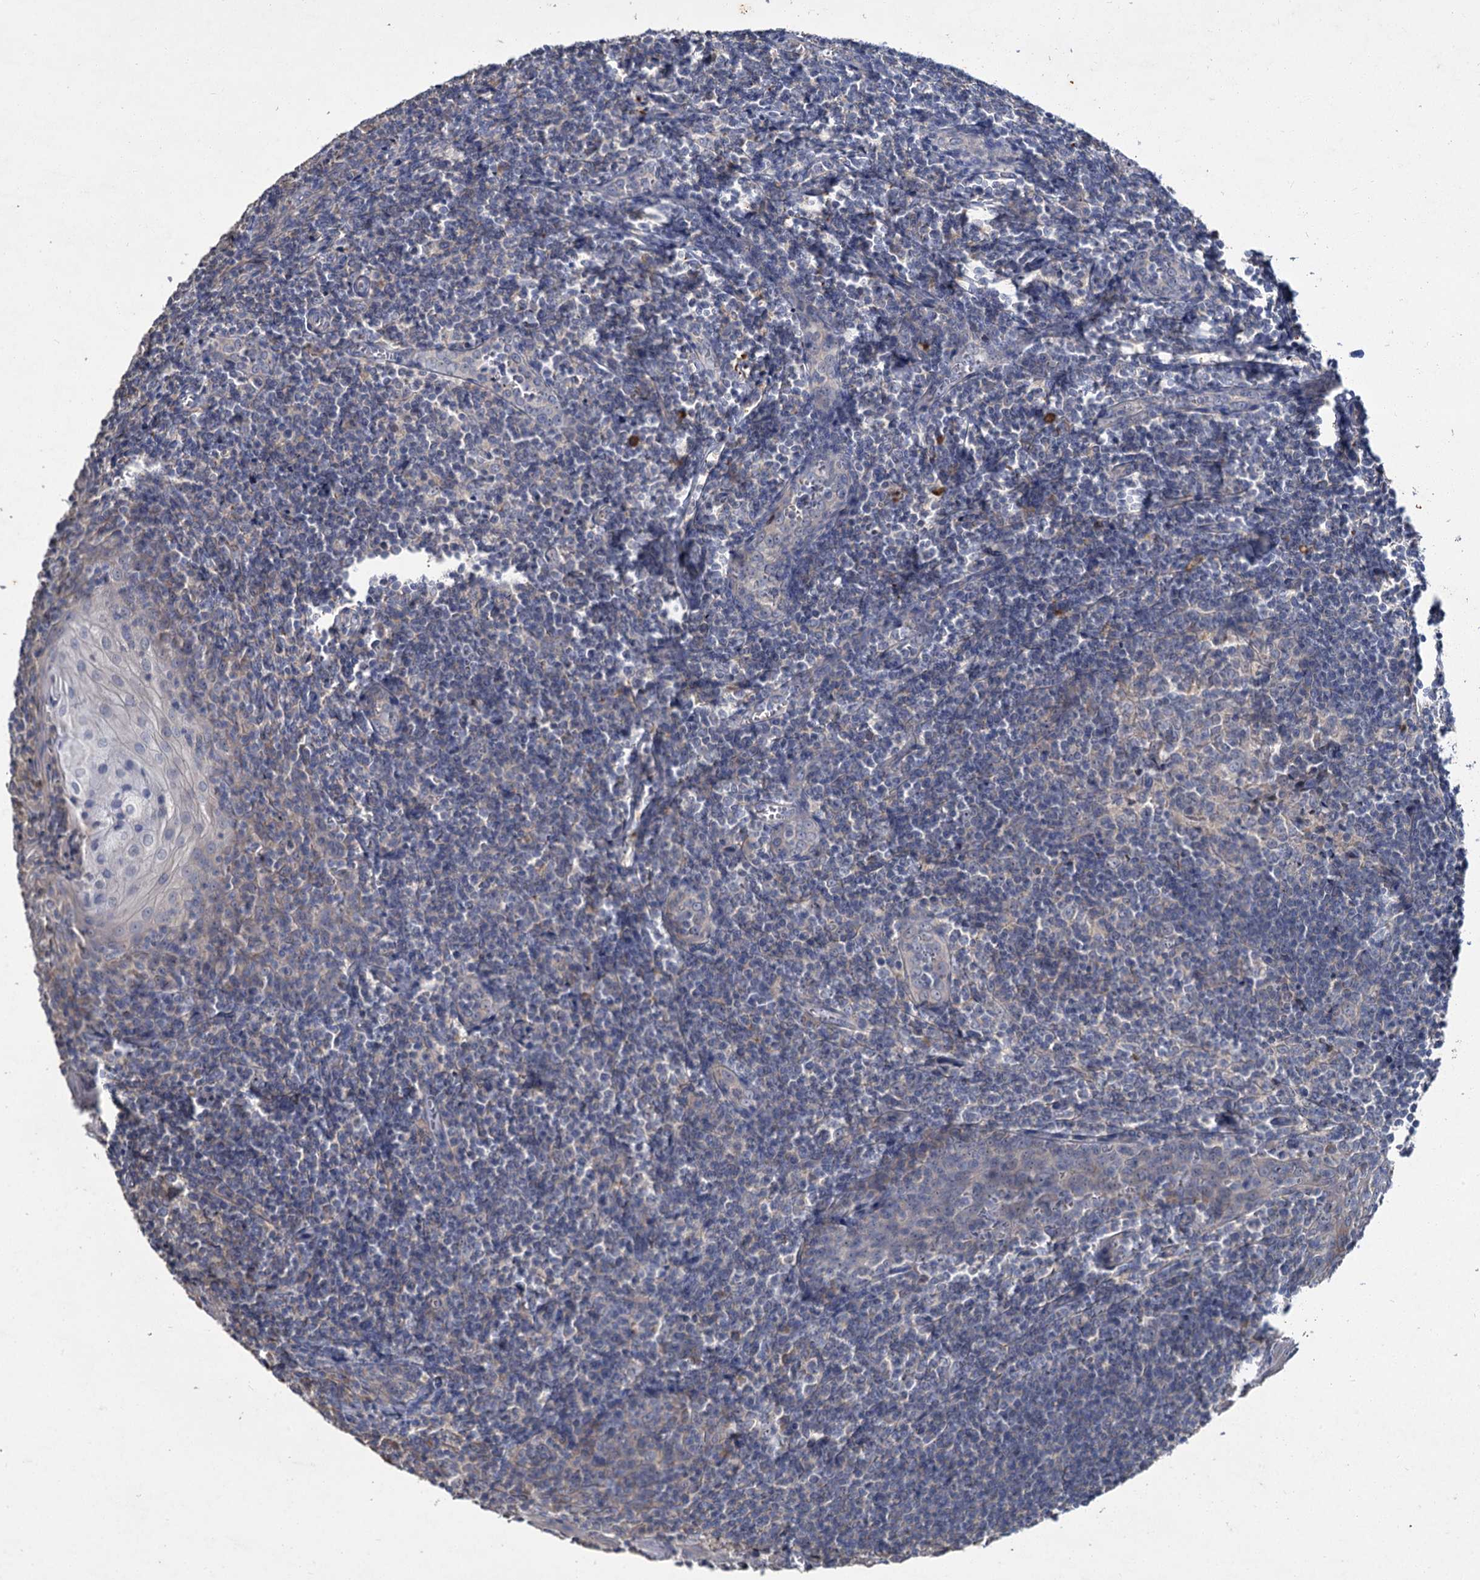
{"staining": {"intensity": "negative", "quantity": "none", "location": "none"}, "tissue": "tonsil", "cell_type": "Germinal center cells", "image_type": "normal", "snomed": [{"axis": "morphology", "description": "Normal tissue, NOS"}, {"axis": "topography", "description": "Tonsil"}], "caption": "DAB (3,3'-diaminobenzidine) immunohistochemical staining of benign human tonsil demonstrates no significant expression in germinal center cells.", "gene": "ATP9A", "patient": {"sex": "male", "age": 27}}